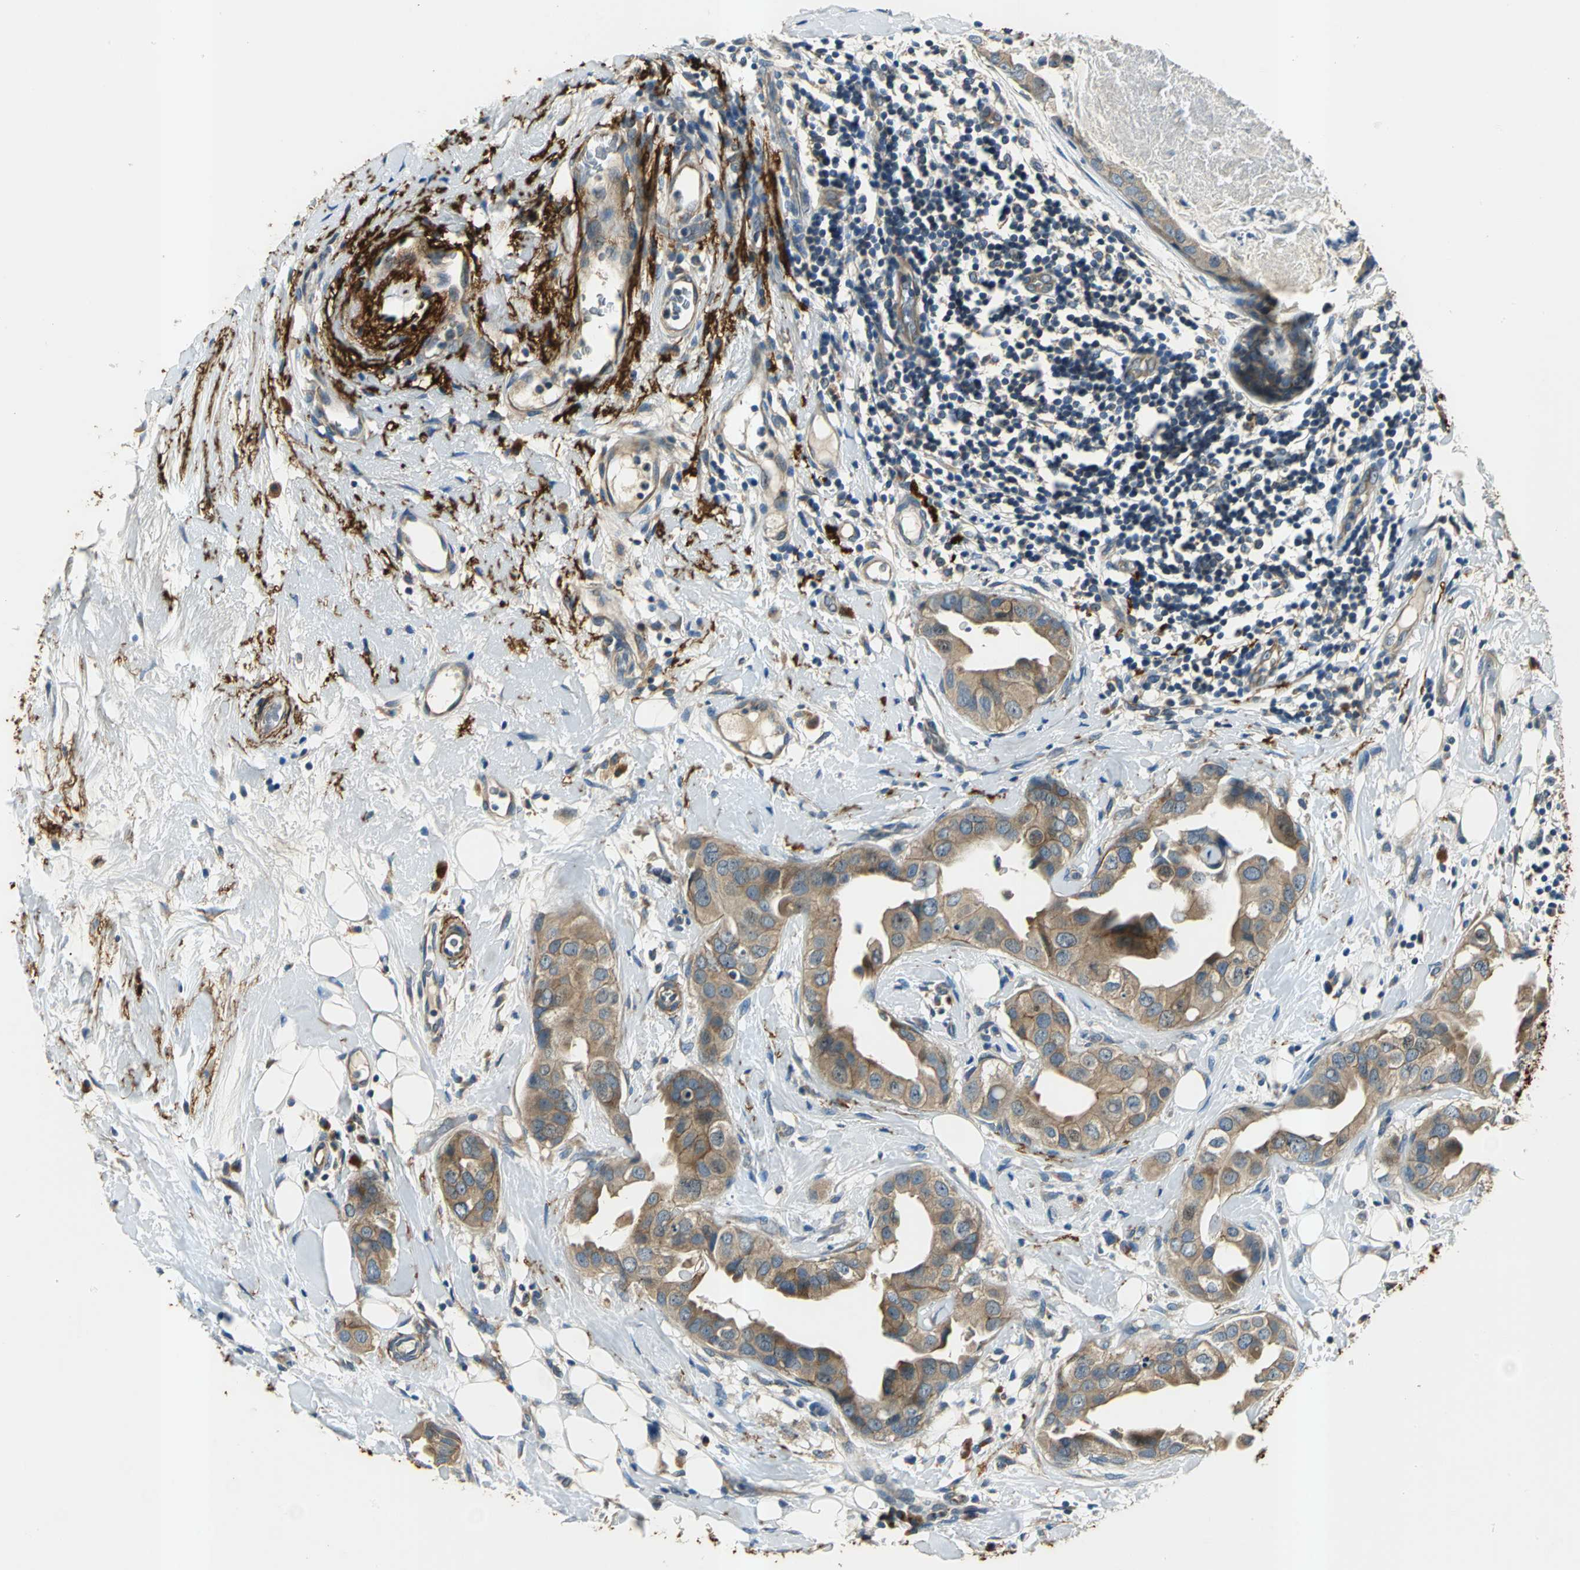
{"staining": {"intensity": "weak", "quantity": ">75%", "location": "cytoplasmic/membranous"}, "tissue": "breast cancer", "cell_type": "Tumor cells", "image_type": "cancer", "snomed": [{"axis": "morphology", "description": "Duct carcinoma"}, {"axis": "topography", "description": "Breast"}], "caption": "Weak cytoplasmic/membranous protein expression is appreciated in about >75% of tumor cells in intraductal carcinoma (breast).", "gene": "SLC16A7", "patient": {"sex": "female", "age": 40}}